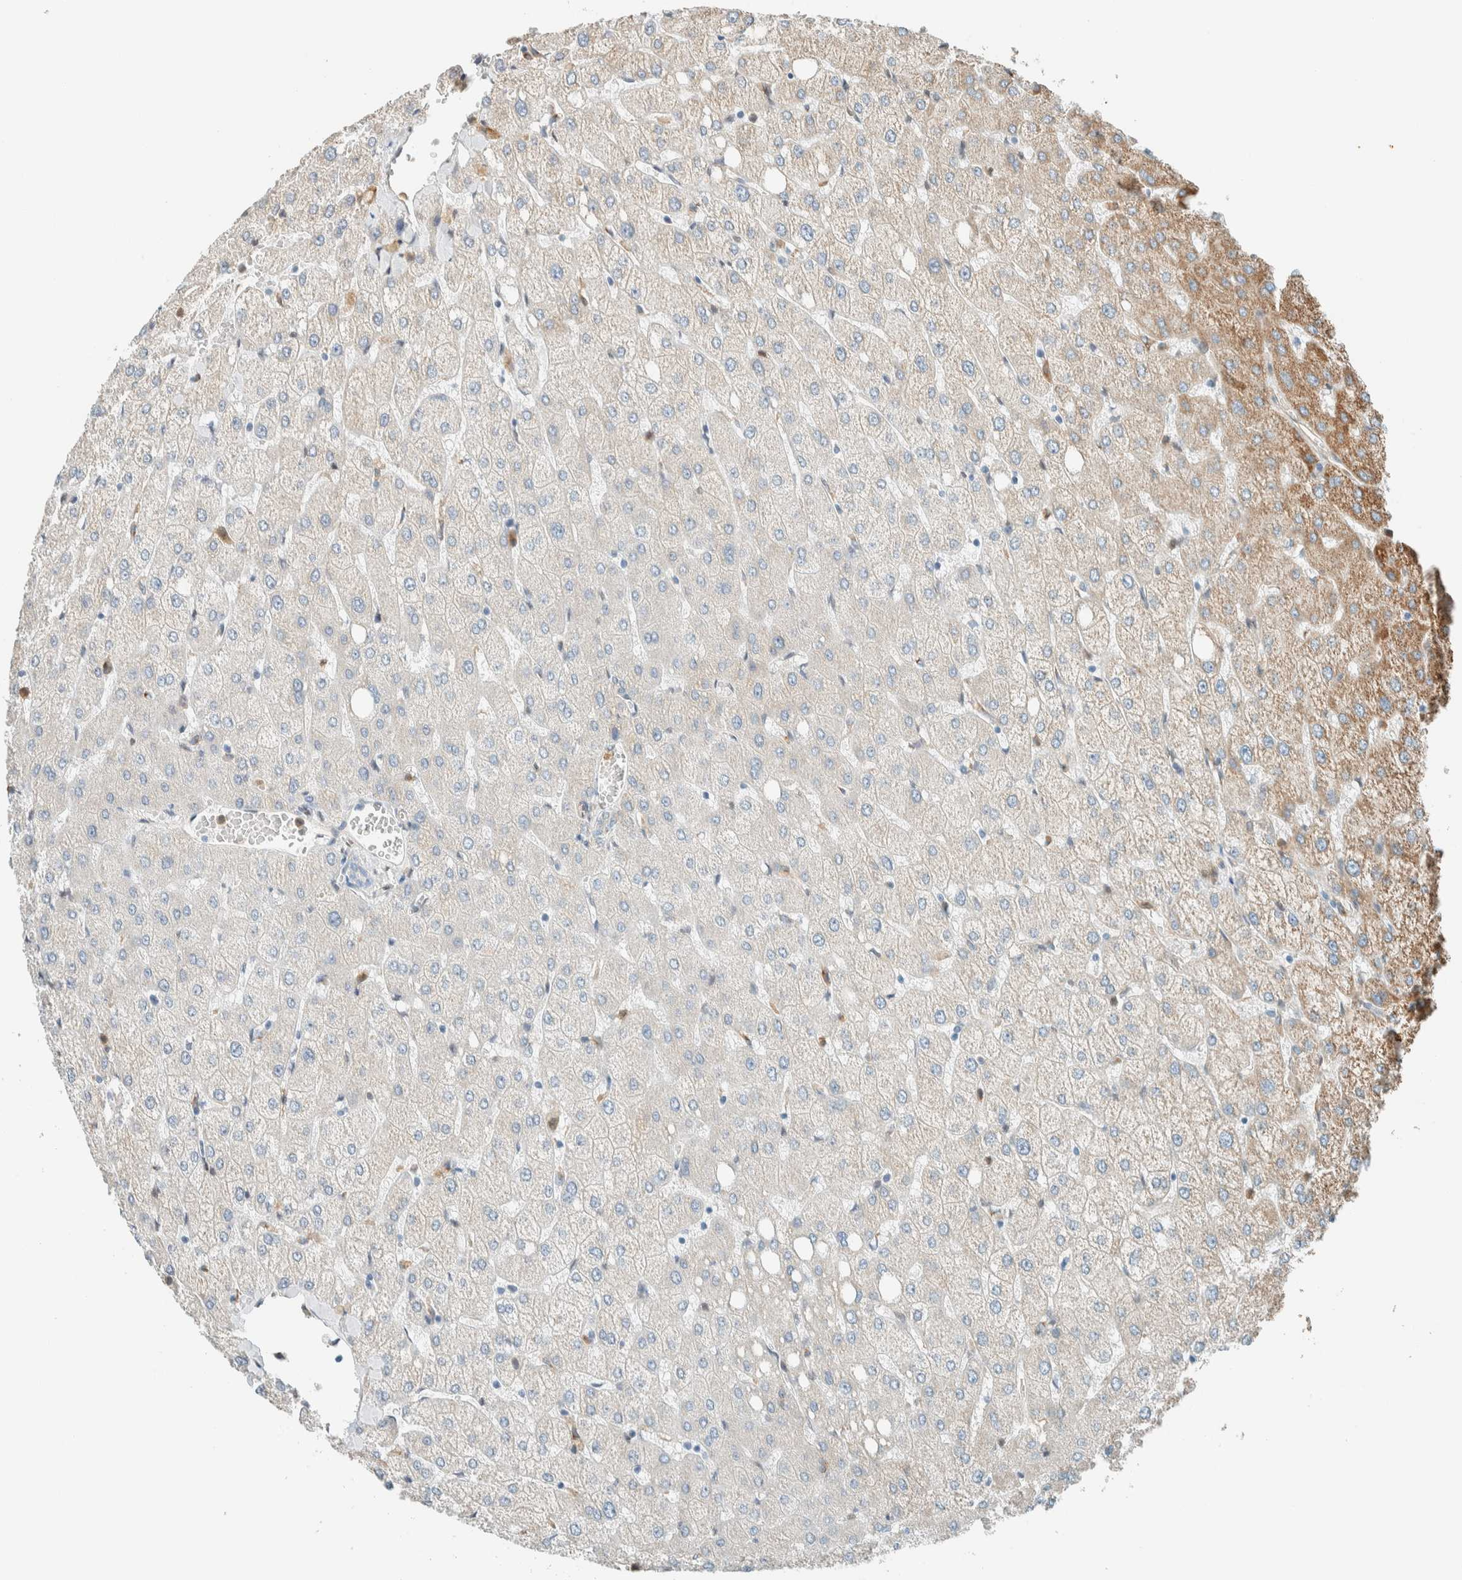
{"staining": {"intensity": "negative", "quantity": "none", "location": "none"}, "tissue": "liver", "cell_type": "Cholangiocytes", "image_type": "normal", "snomed": [{"axis": "morphology", "description": "Normal tissue, NOS"}, {"axis": "topography", "description": "Liver"}], "caption": "Immunohistochemical staining of benign liver reveals no significant positivity in cholangiocytes.", "gene": "NXN", "patient": {"sex": "female", "age": 54}}